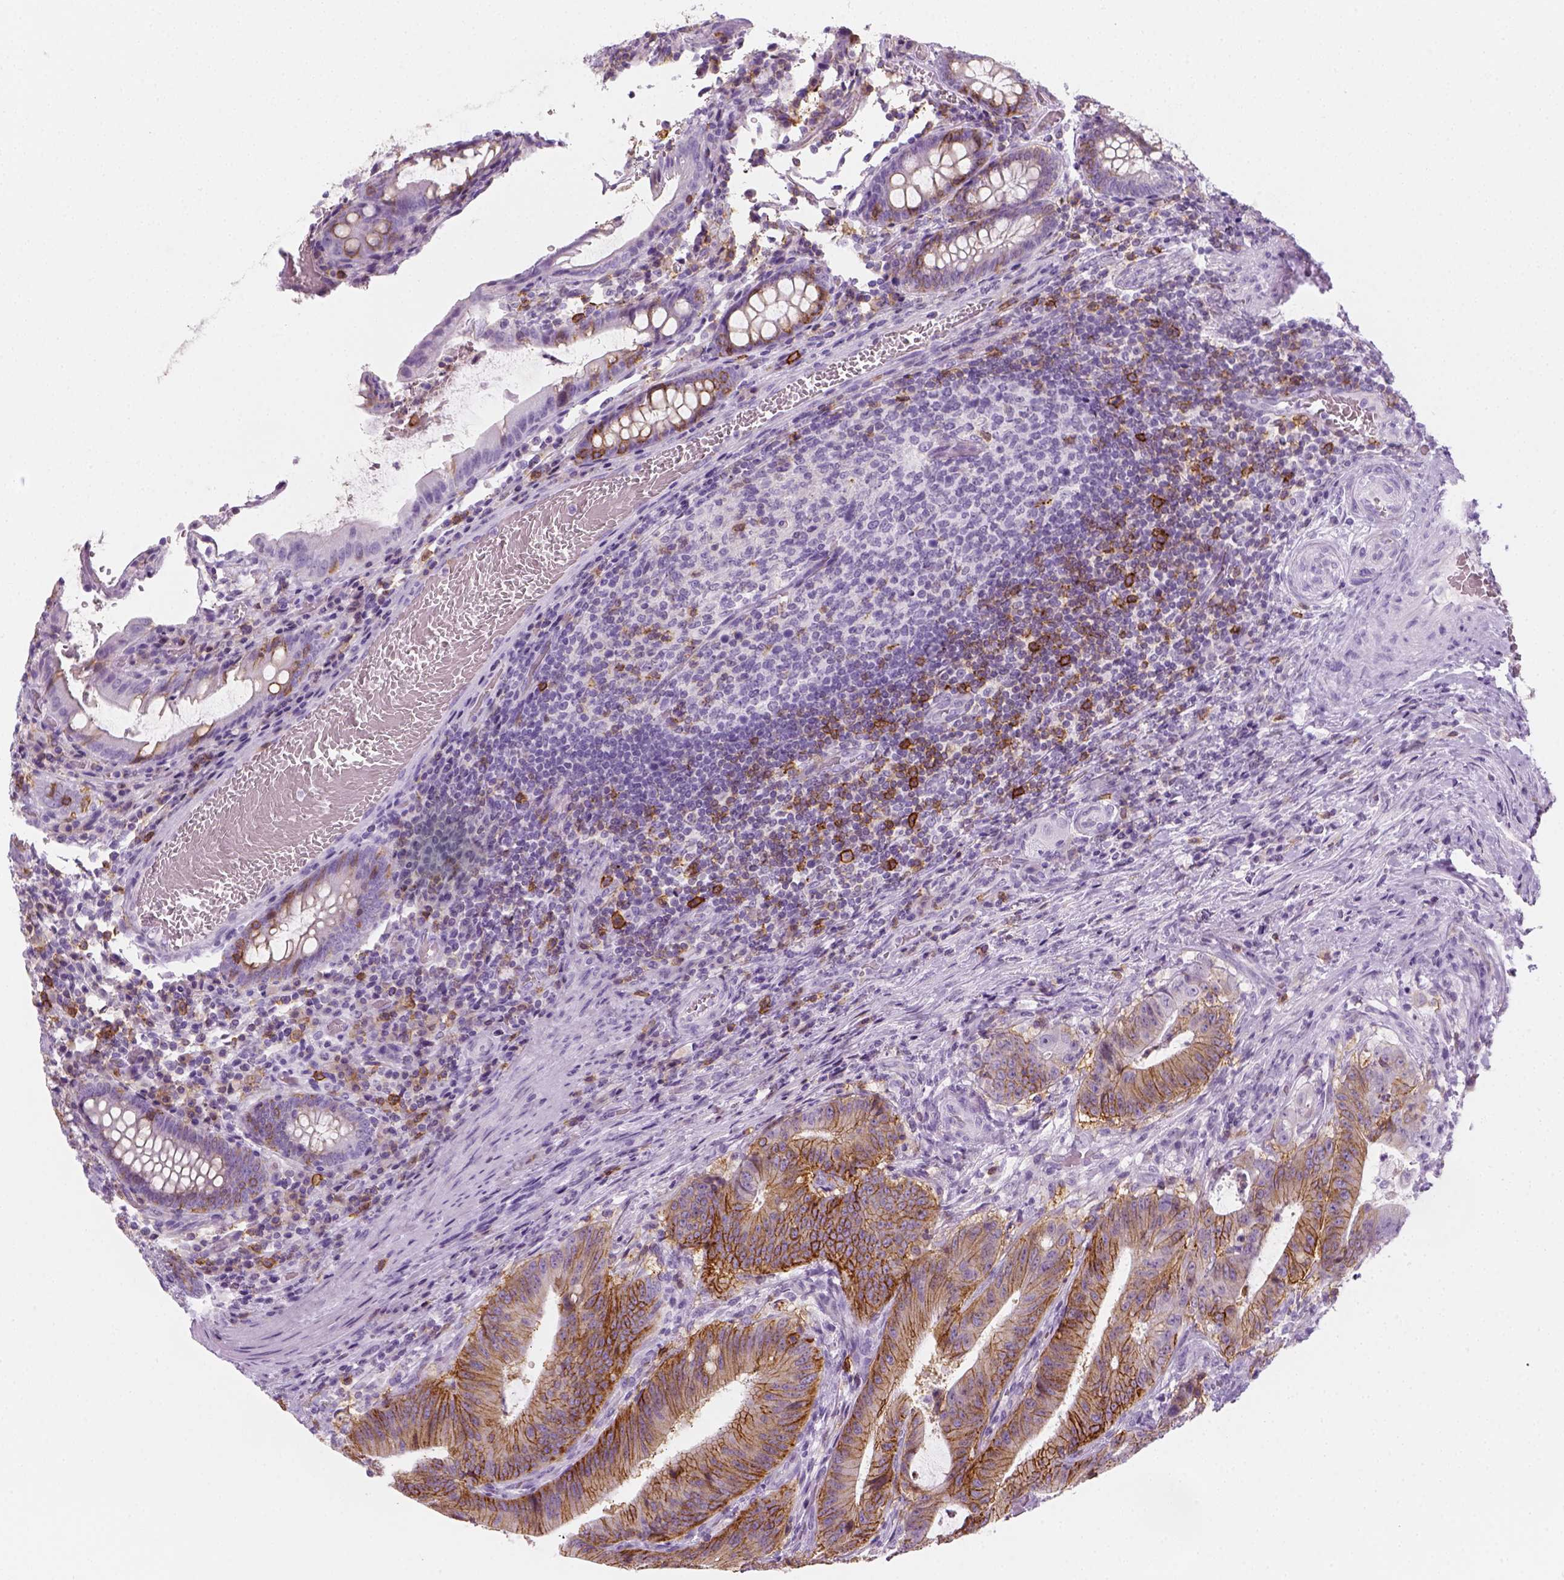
{"staining": {"intensity": "moderate", "quantity": ">75%", "location": "cytoplasmic/membranous"}, "tissue": "colorectal cancer", "cell_type": "Tumor cells", "image_type": "cancer", "snomed": [{"axis": "morphology", "description": "Adenocarcinoma, NOS"}, {"axis": "topography", "description": "Colon"}], "caption": "Immunohistochemical staining of colorectal adenocarcinoma displays moderate cytoplasmic/membranous protein positivity in about >75% of tumor cells. The protein is stained brown, and the nuclei are stained in blue (DAB (3,3'-diaminobenzidine) IHC with brightfield microscopy, high magnification).", "gene": "AQP3", "patient": {"sex": "female", "age": 43}}